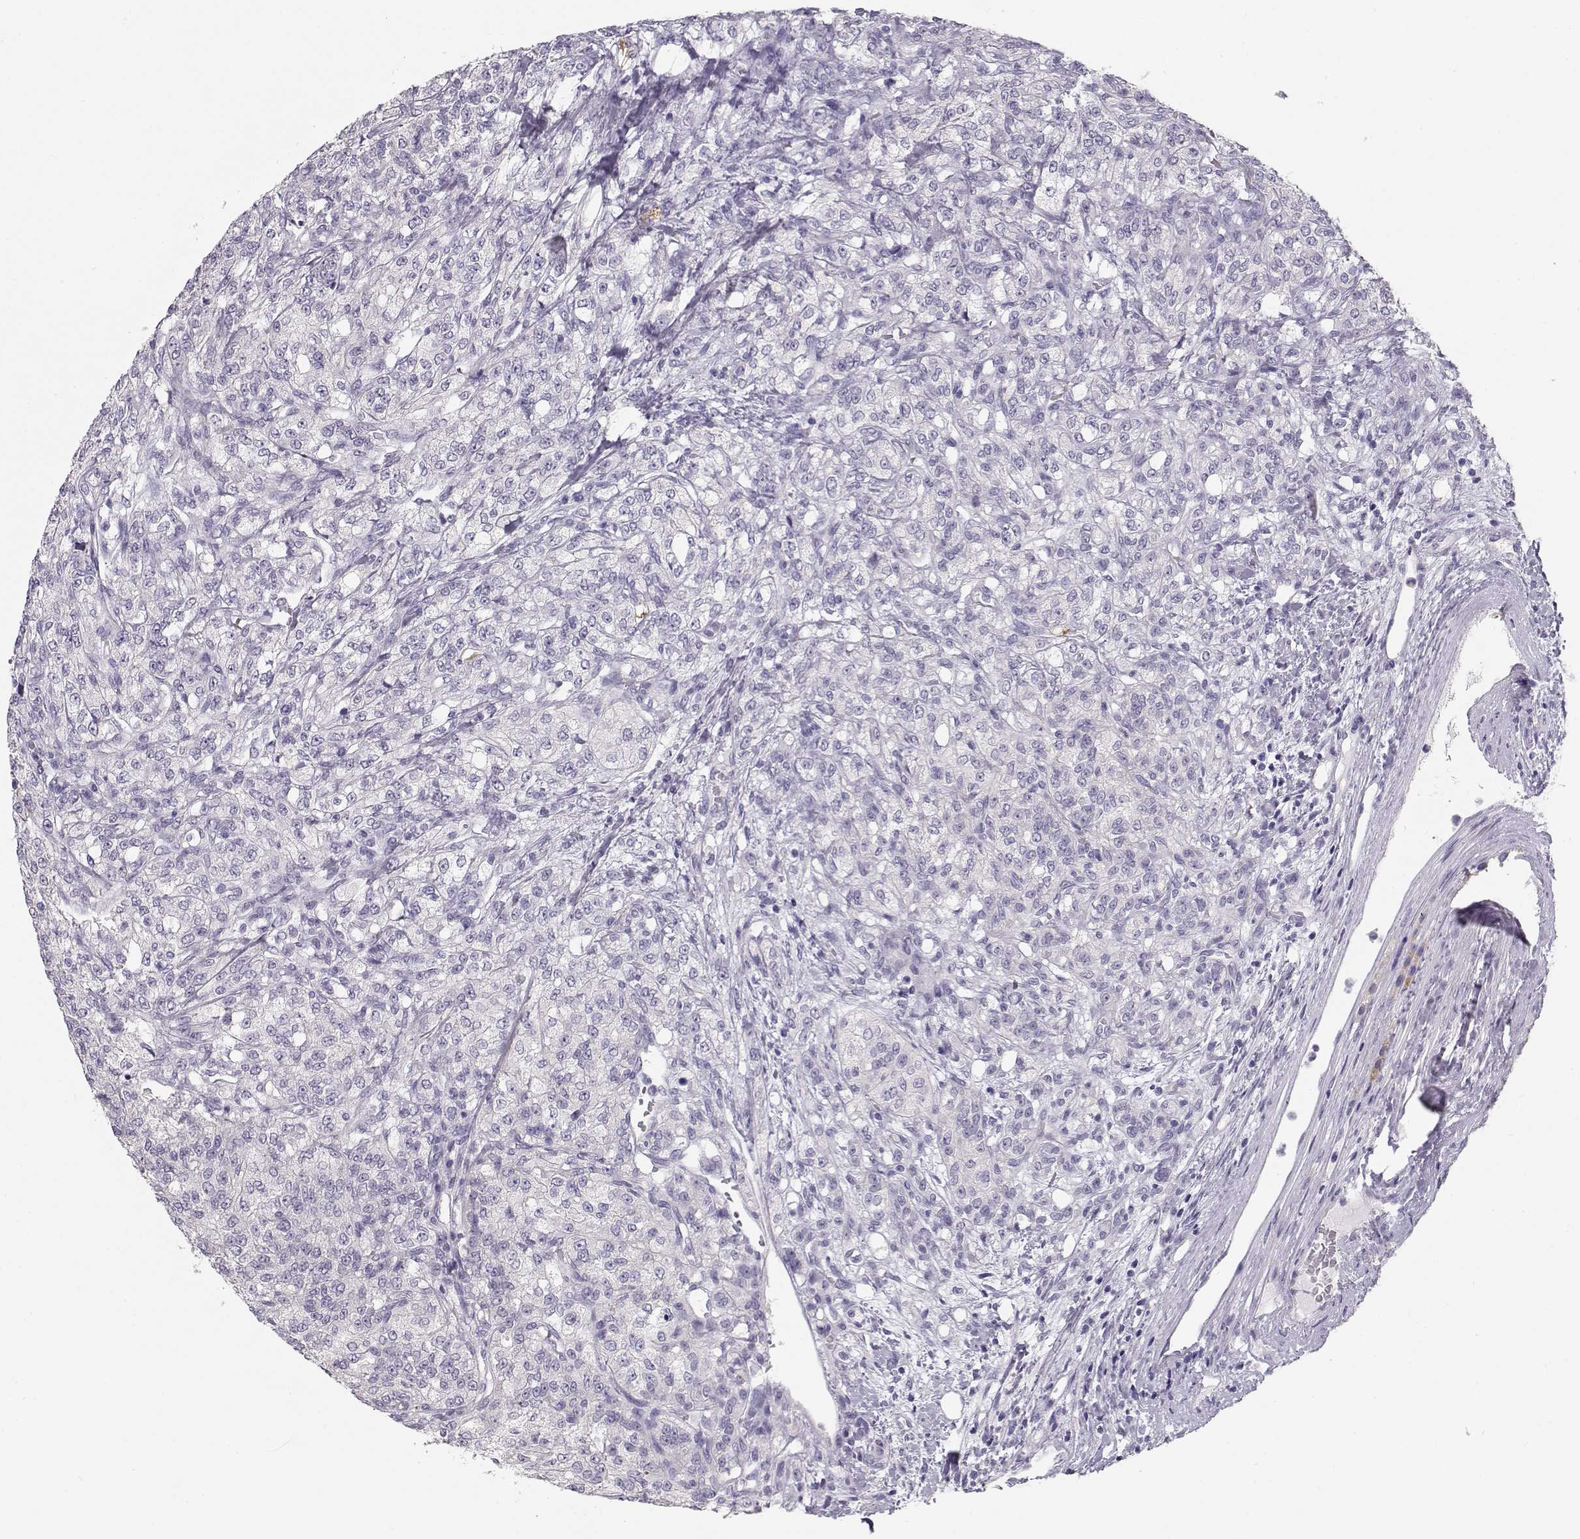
{"staining": {"intensity": "negative", "quantity": "none", "location": "none"}, "tissue": "renal cancer", "cell_type": "Tumor cells", "image_type": "cancer", "snomed": [{"axis": "morphology", "description": "Adenocarcinoma, NOS"}, {"axis": "topography", "description": "Kidney"}], "caption": "Human renal adenocarcinoma stained for a protein using immunohistochemistry reveals no positivity in tumor cells.", "gene": "NUTM1", "patient": {"sex": "female", "age": 63}}